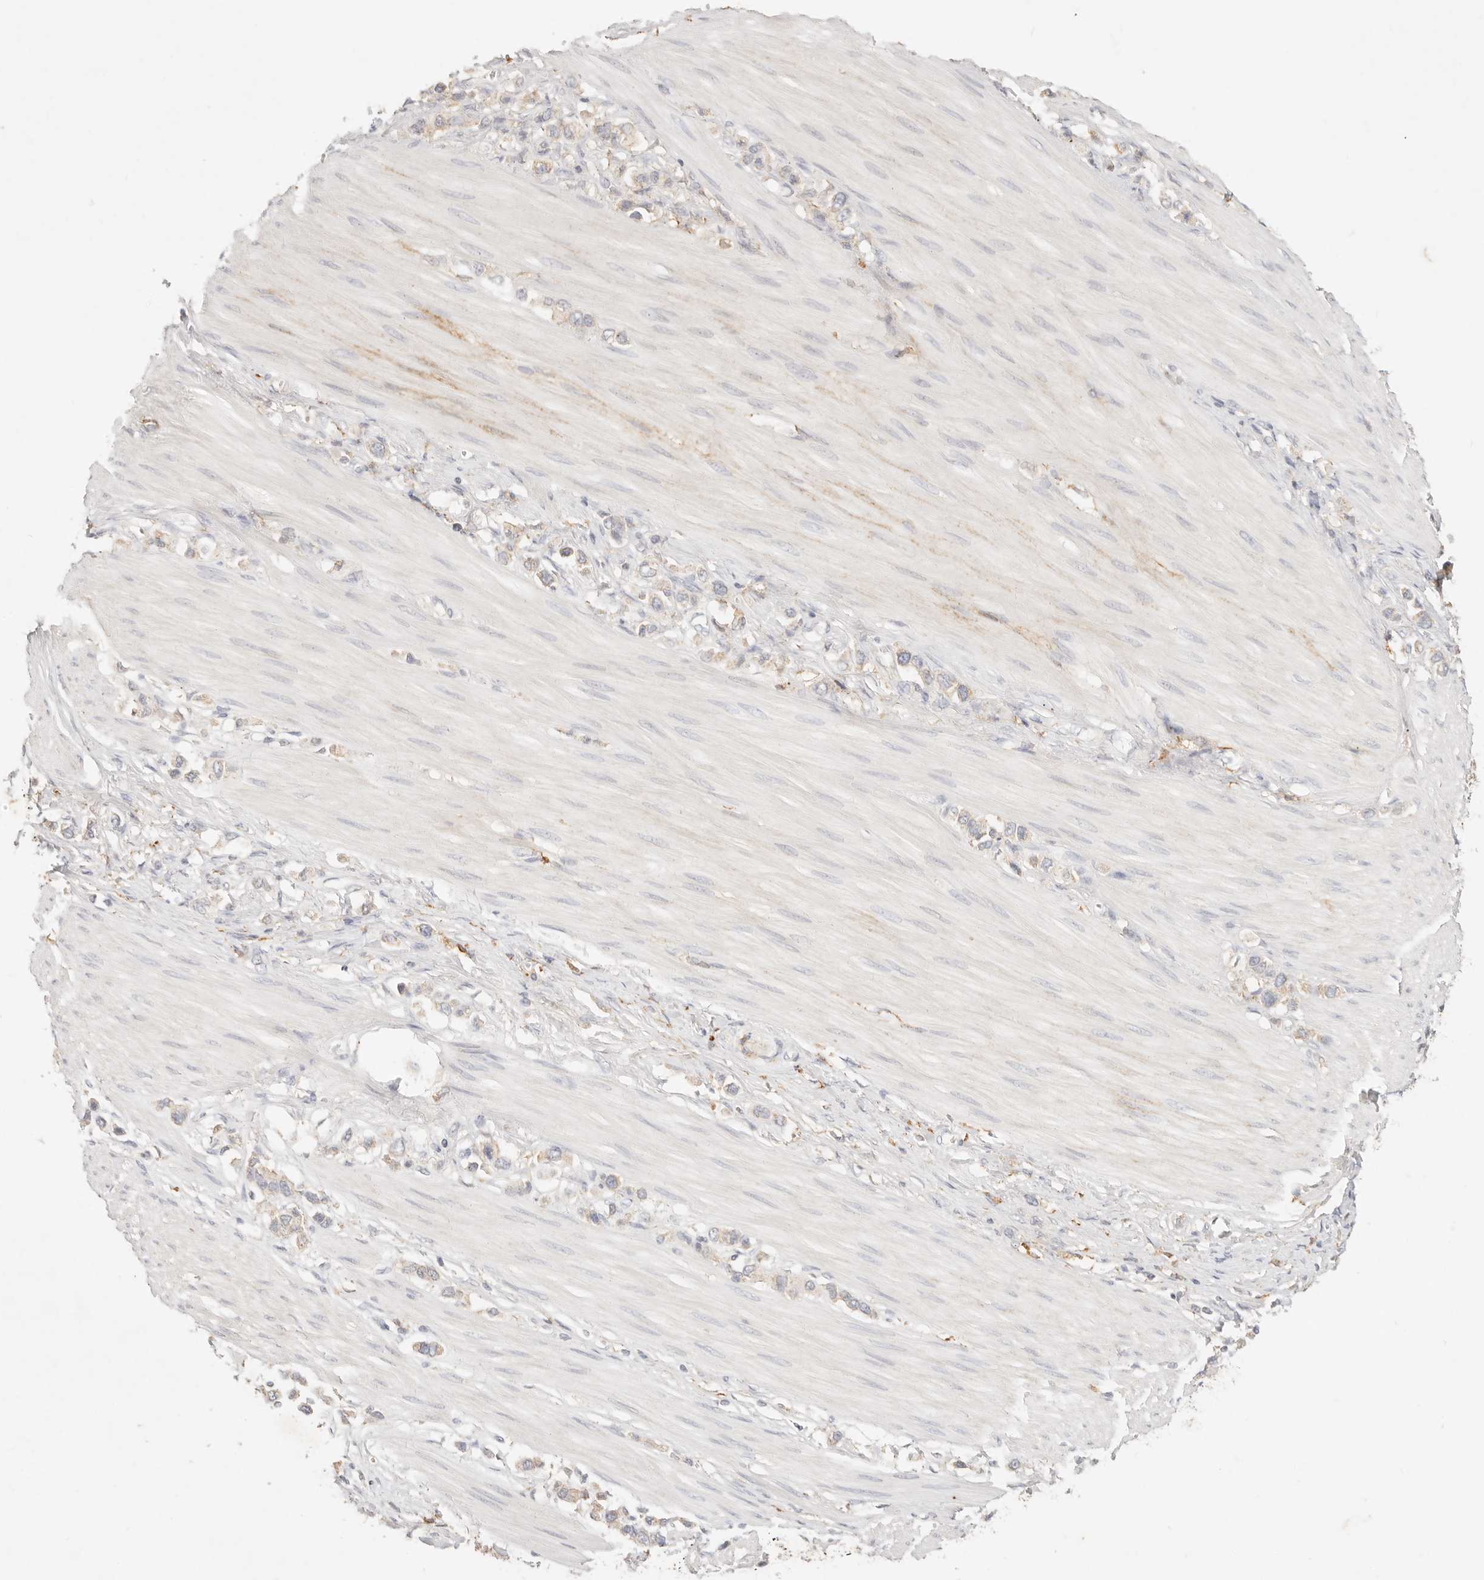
{"staining": {"intensity": "weak", "quantity": "<25%", "location": "cytoplasmic/membranous"}, "tissue": "stomach cancer", "cell_type": "Tumor cells", "image_type": "cancer", "snomed": [{"axis": "morphology", "description": "Adenocarcinoma, NOS"}, {"axis": "topography", "description": "Stomach"}], "caption": "High magnification brightfield microscopy of stomach adenocarcinoma stained with DAB (3,3'-diaminobenzidine) (brown) and counterstained with hematoxylin (blue): tumor cells show no significant expression.", "gene": "HK2", "patient": {"sex": "female", "age": 65}}